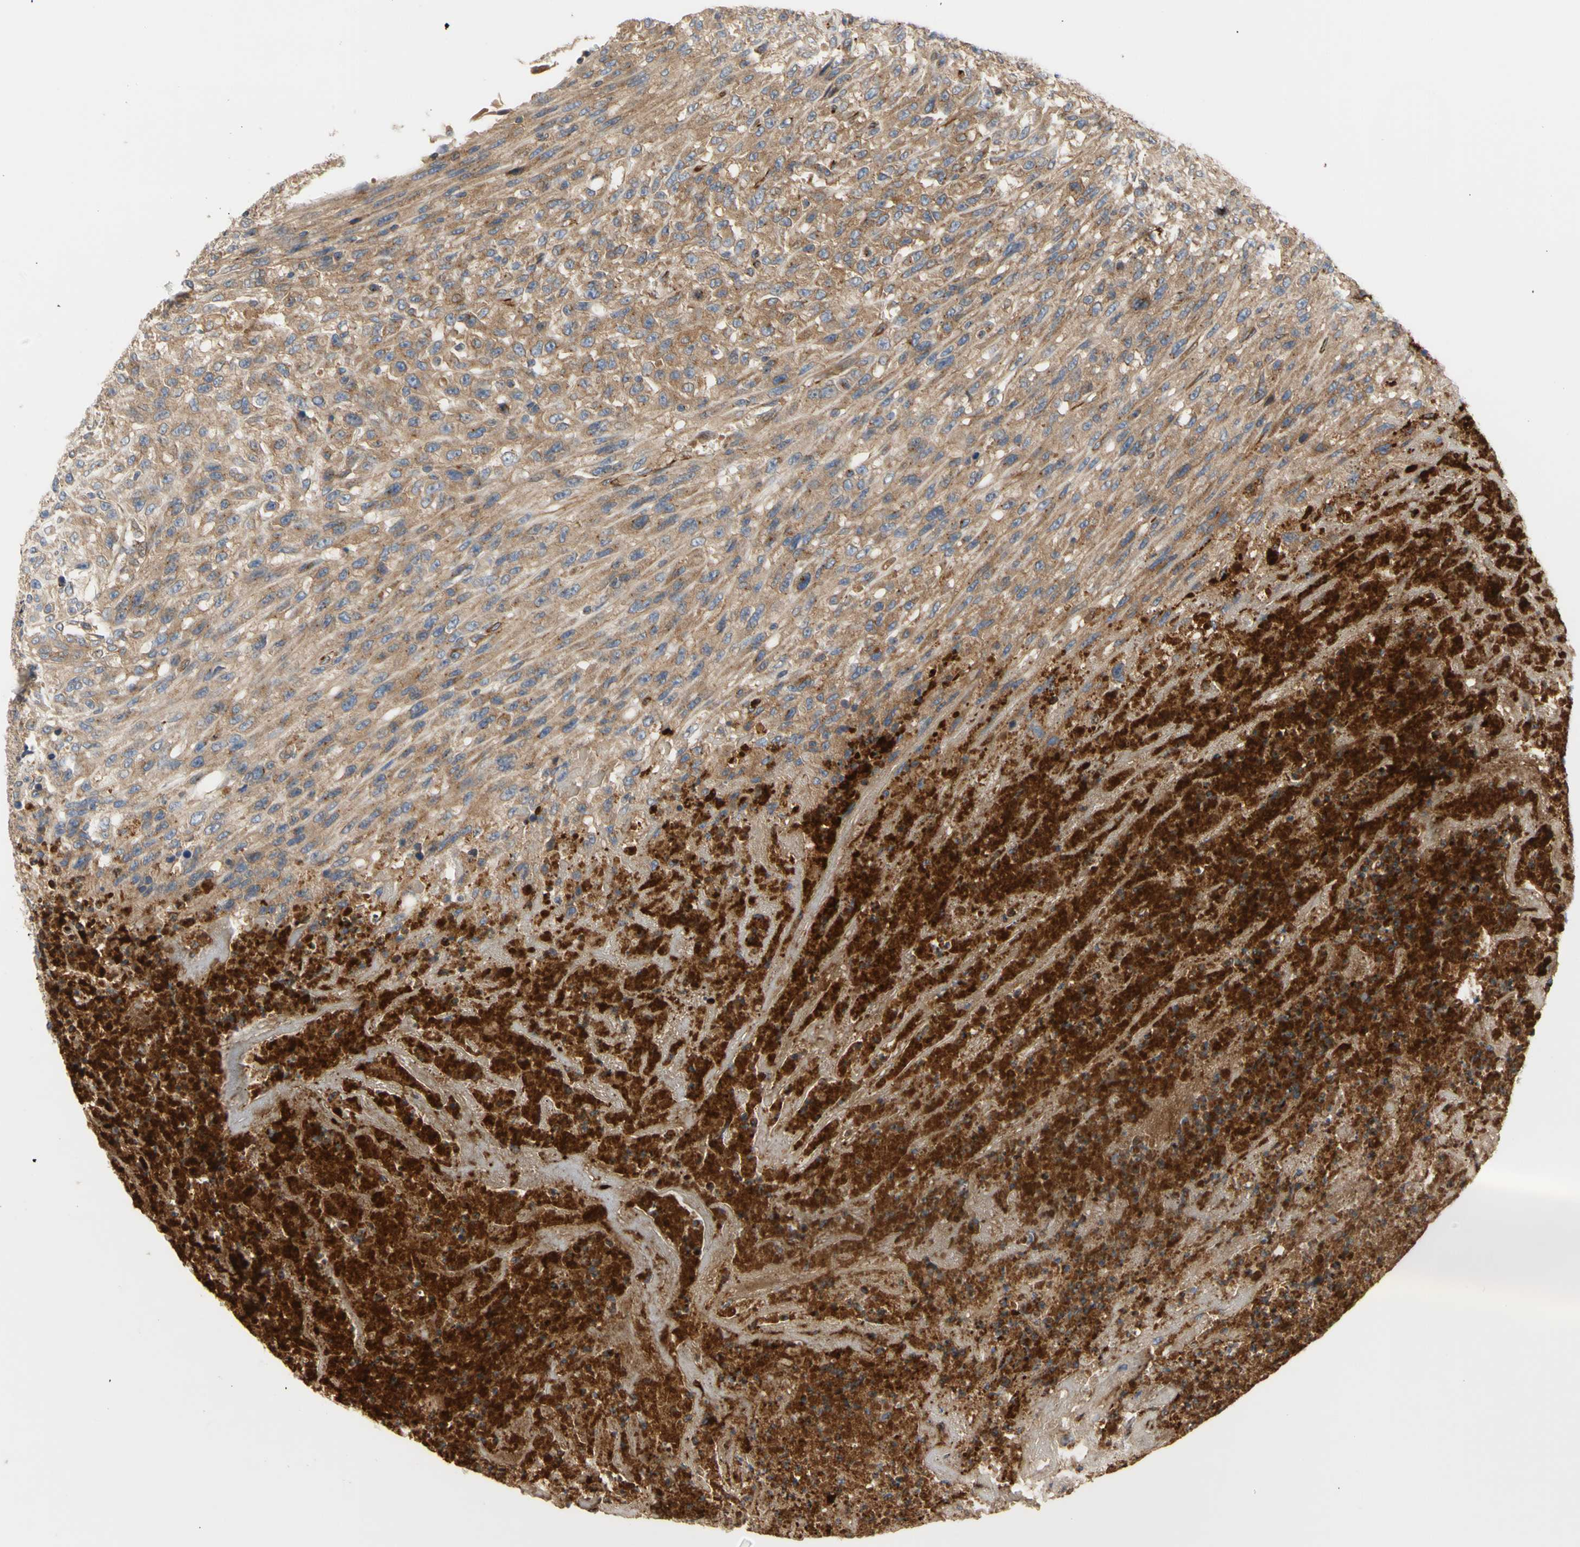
{"staining": {"intensity": "moderate", "quantity": ">75%", "location": "cytoplasmic/membranous"}, "tissue": "urothelial cancer", "cell_type": "Tumor cells", "image_type": "cancer", "snomed": [{"axis": "morphology", "description": "Urothelial carcinoma, High grade"}, {"axis": "topography", "description": "Urinary bladder"}], "caption": "High-grade urothelial carcinoma stained with a brown dye demonstrates moderate cytoplasmic/membranous positive expression in about >75% of tumor cells.", "gene": "TUBG2", "patient": {"sex": "male", "age": 66}}